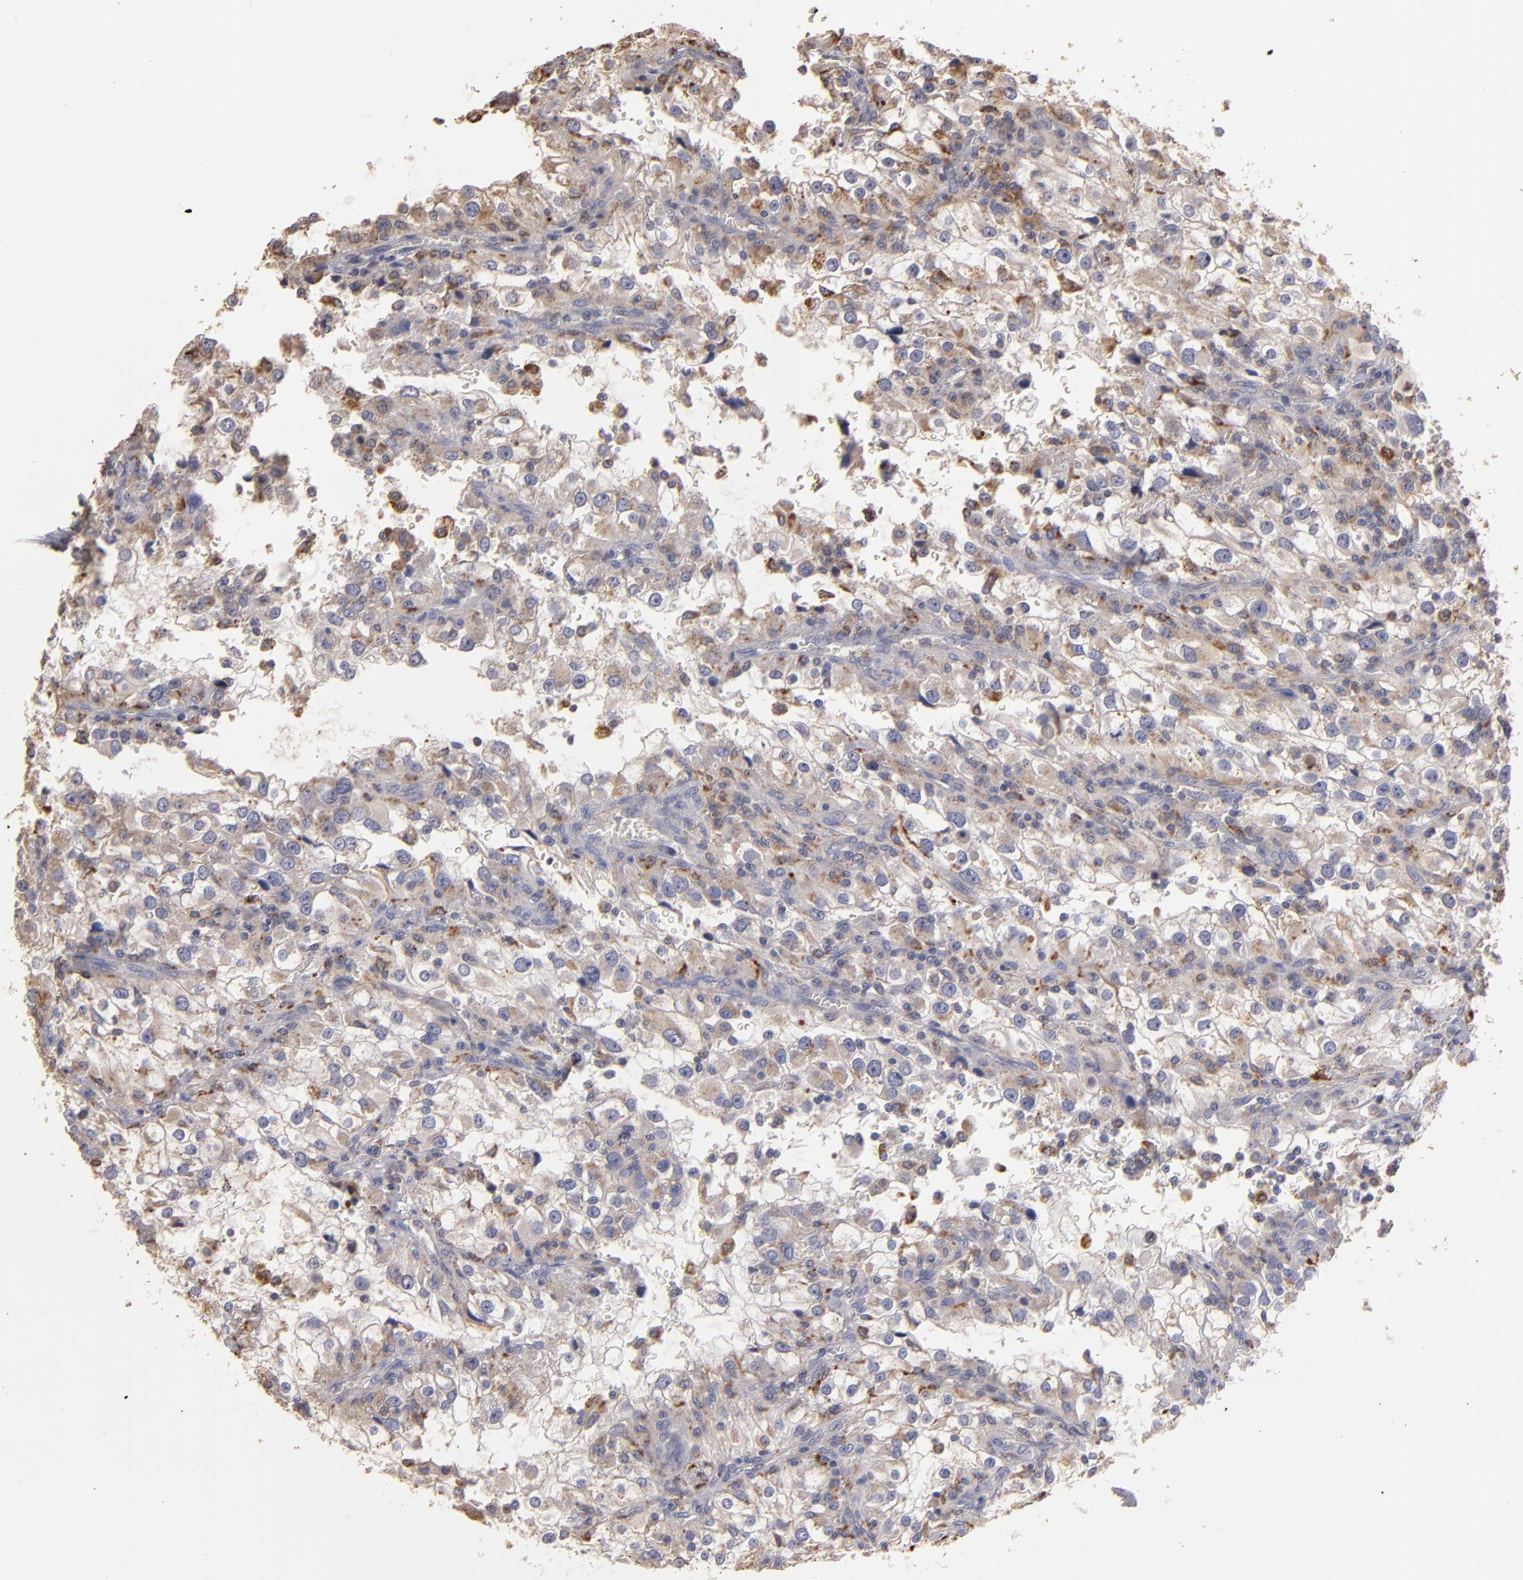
{"staining": {"intensity": "moderate", "quantity": ">75%", "location": "cytoplasmic/membranous"}, "tissue": "renal cancer", "cell_type": "Tumor cells", "image_type": "cancer", "snomed": [{"axis": "morphology", "description": "Adenocarcinoma, NOS"}, {"axis": "topography", "description": "Kidney"}], "caption": "Immunohistochemical staining of human renal cancer (adenocarcinoma) shows medium levels of moderate cytoplasmic/membranous positivity in about >75% of tumor cells.", "gene": "TRAF1", "patient": {"sex": "female", "age": 52}}